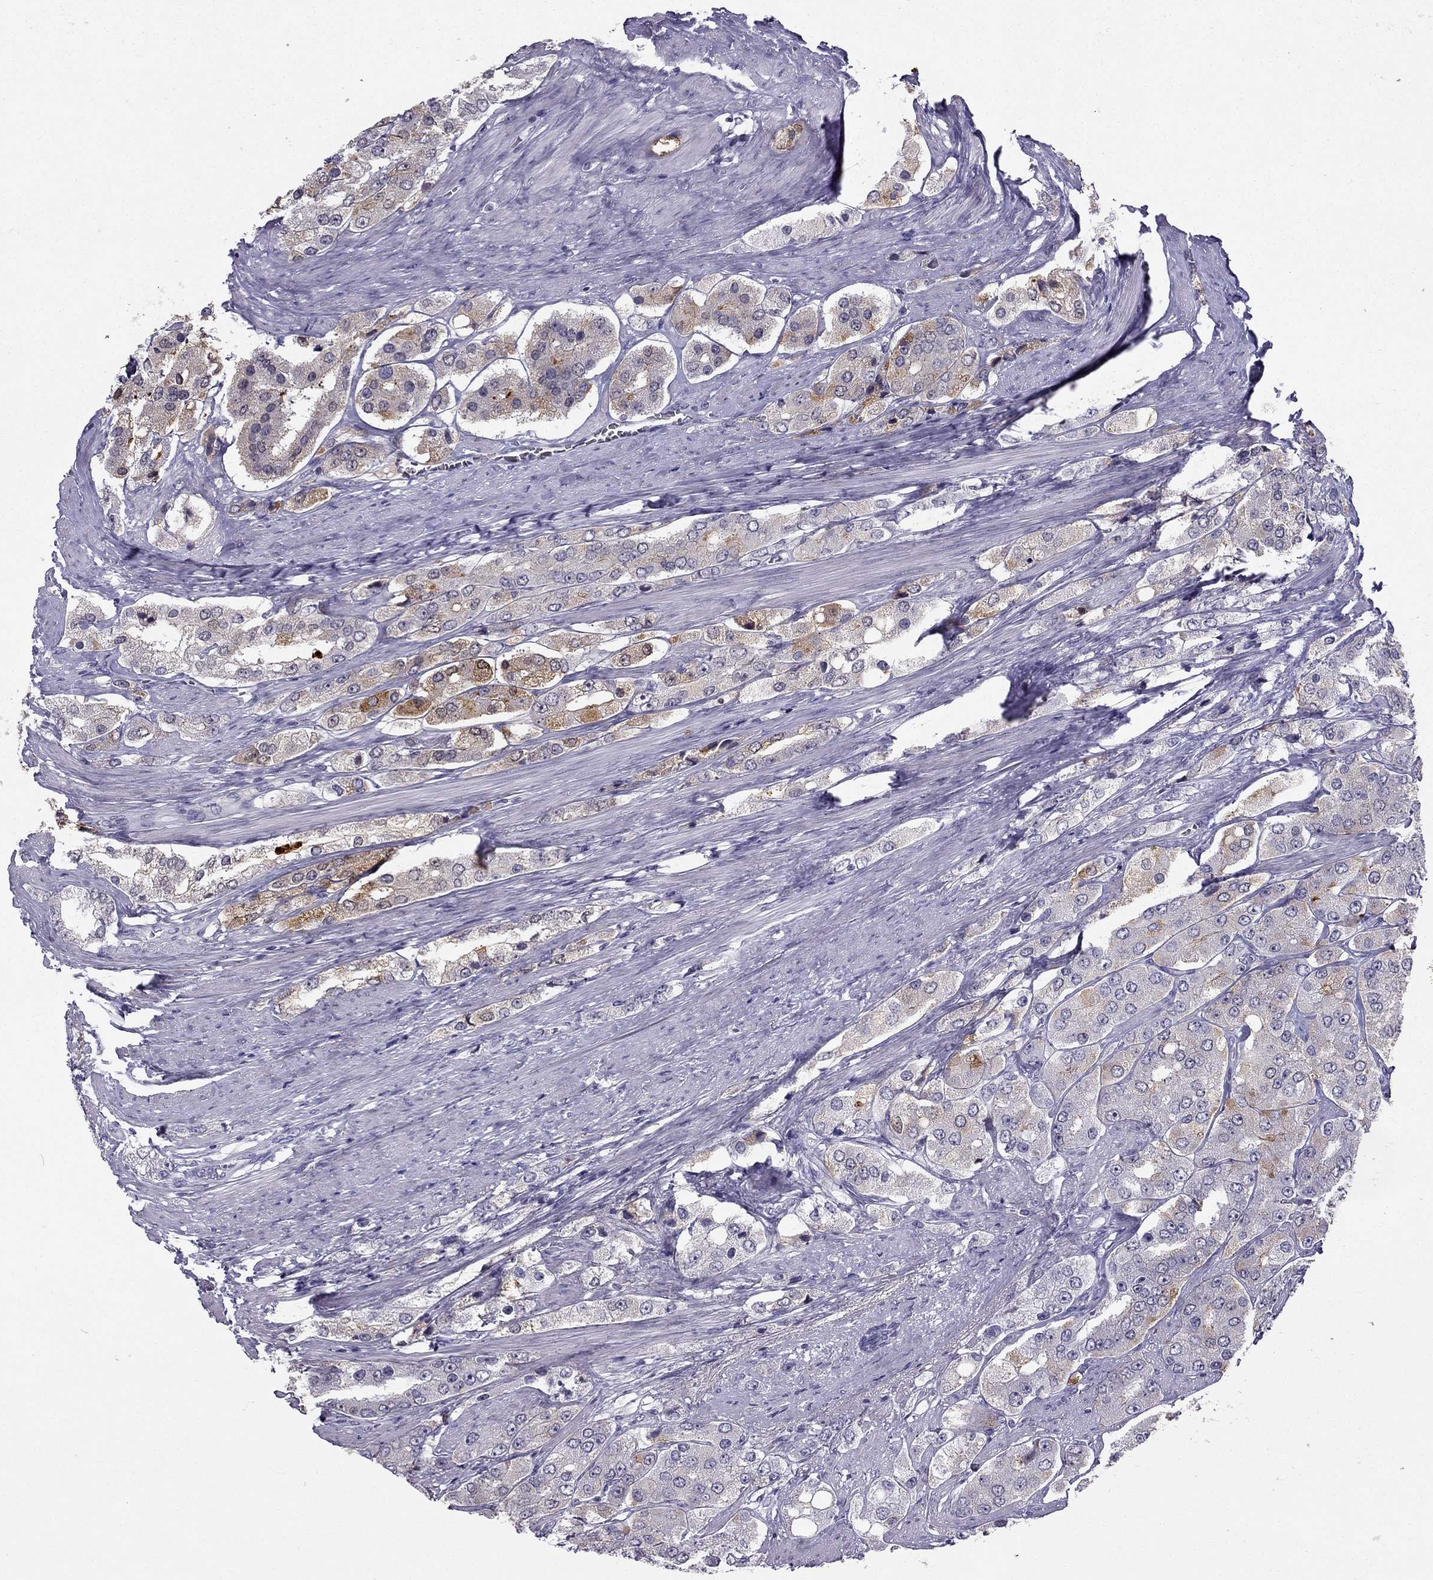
{"staining": {"intensity": "moderate", "quantity": "<25%", "location": "cytoplasmic/membranous"}, "tissue": "prostate cancer", "cell_type": "Tumor cells", "image_type": "cancer", "snomed": [{"axis": "morphology", "description": "Adenocarcinoma, Low grade"}, {"axis": "topography", "description": "Prostate"}], "caption": "Prostate cancer (adenocarcinoma (low-grade)) was stained to show a protein in brown. There is low levels of moderate cytoplasmic/membranous expression in approximately <25% of tumor cells.", "gene": "TFF3", "patient": {"sex": "male", "age": 69}}